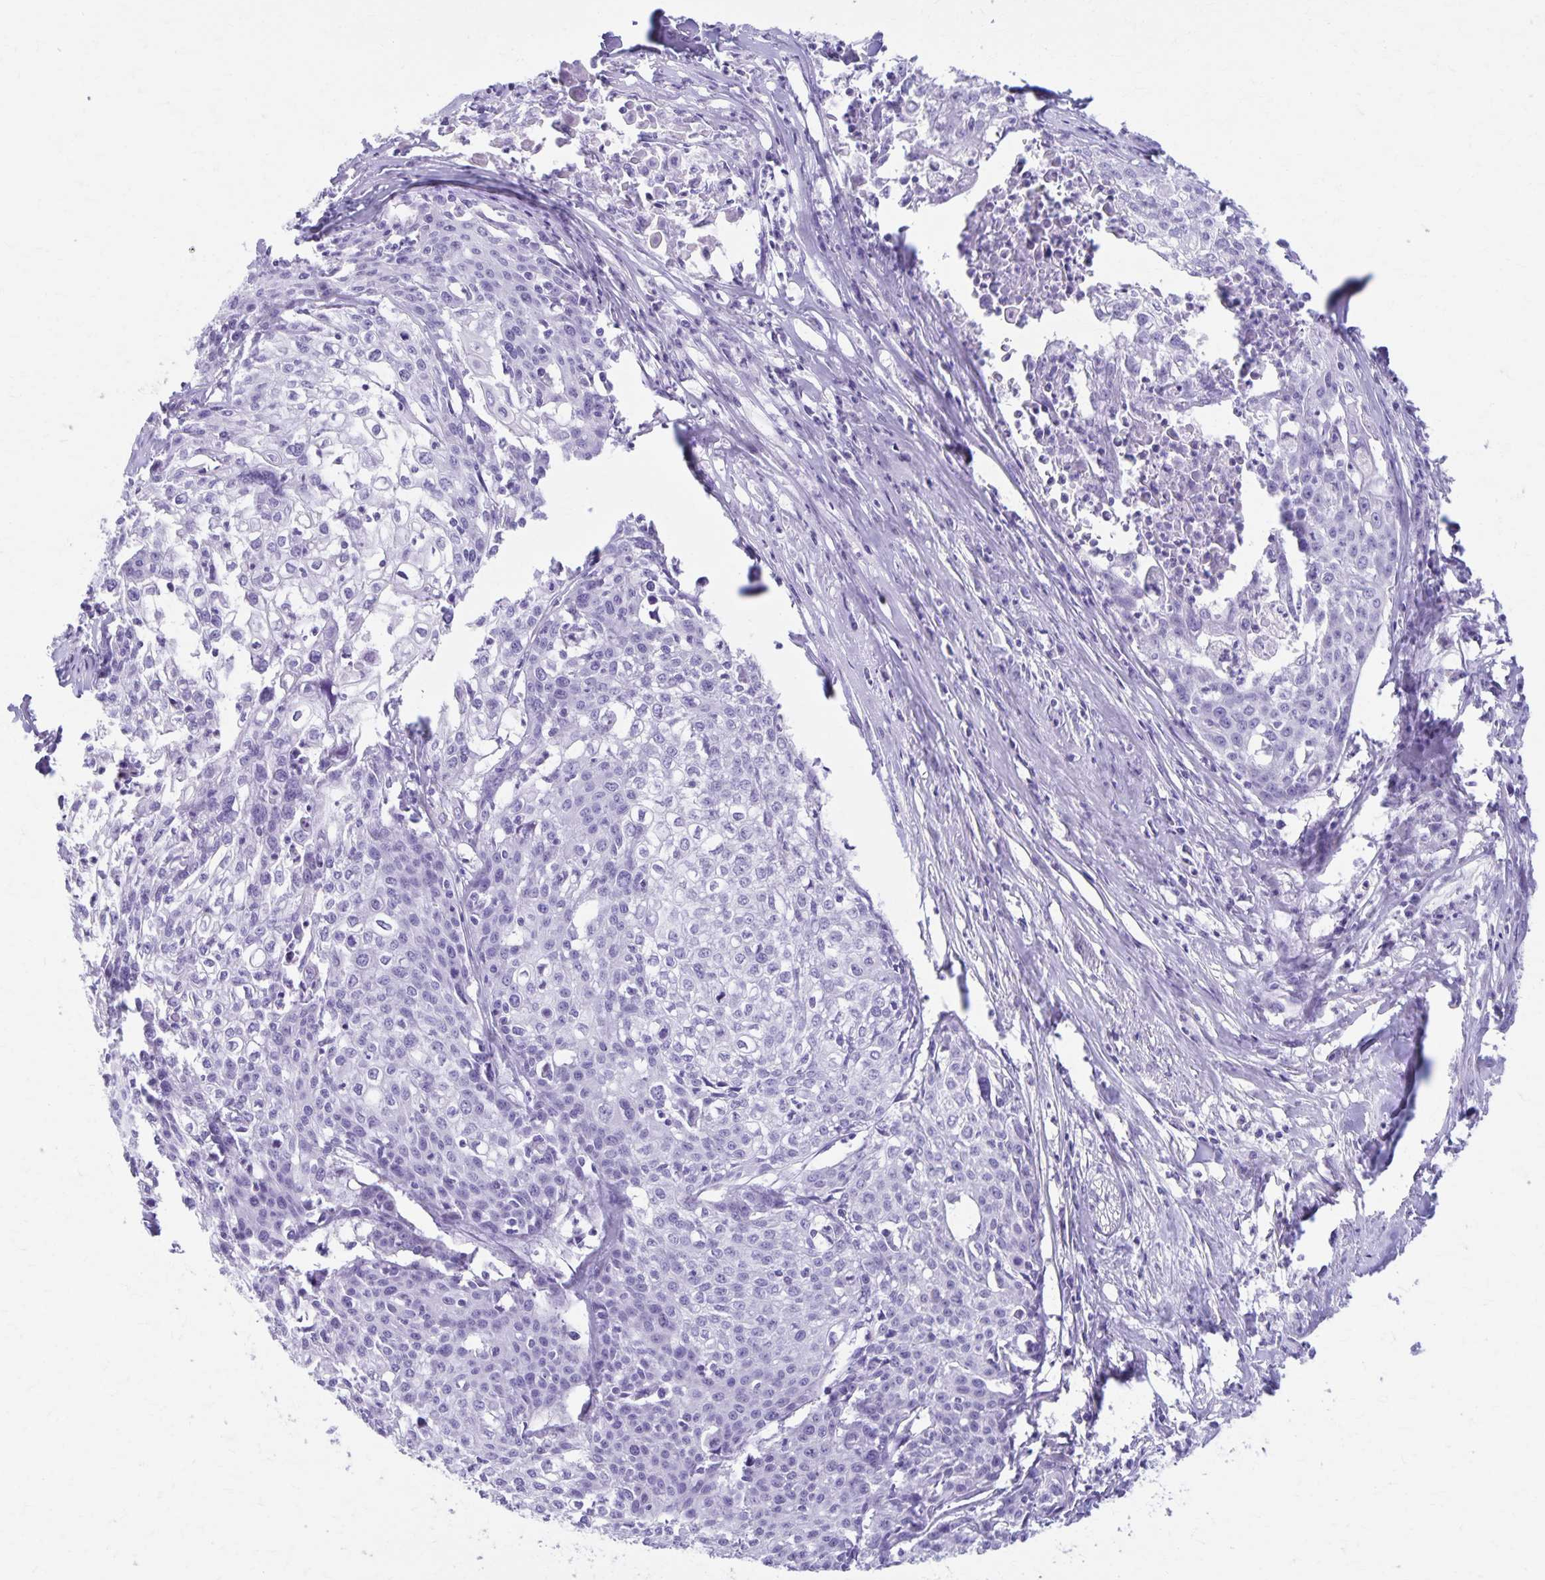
{"staining": {"intensity": "negative", "quantity": "none", "location": "none"}, "tissue": "cervical cancer", "cell_type": "Tumor cells", "image_type": "cancer", "snomed": [{"axis": "morphology", "description": "Squamous cell carcinoma, NOS"}, {"axis": "topography", "description": "Cervix"}], "caption": "An immunohistochemistry (IHC) photomicrograph of squamous cell carcinoma (cervical) is shown. There is no staining in tumor cells of squamous cell carcinoma (cervical).", "gene": "DEFA5", "patient": {"sex": "female", "age": 39}}